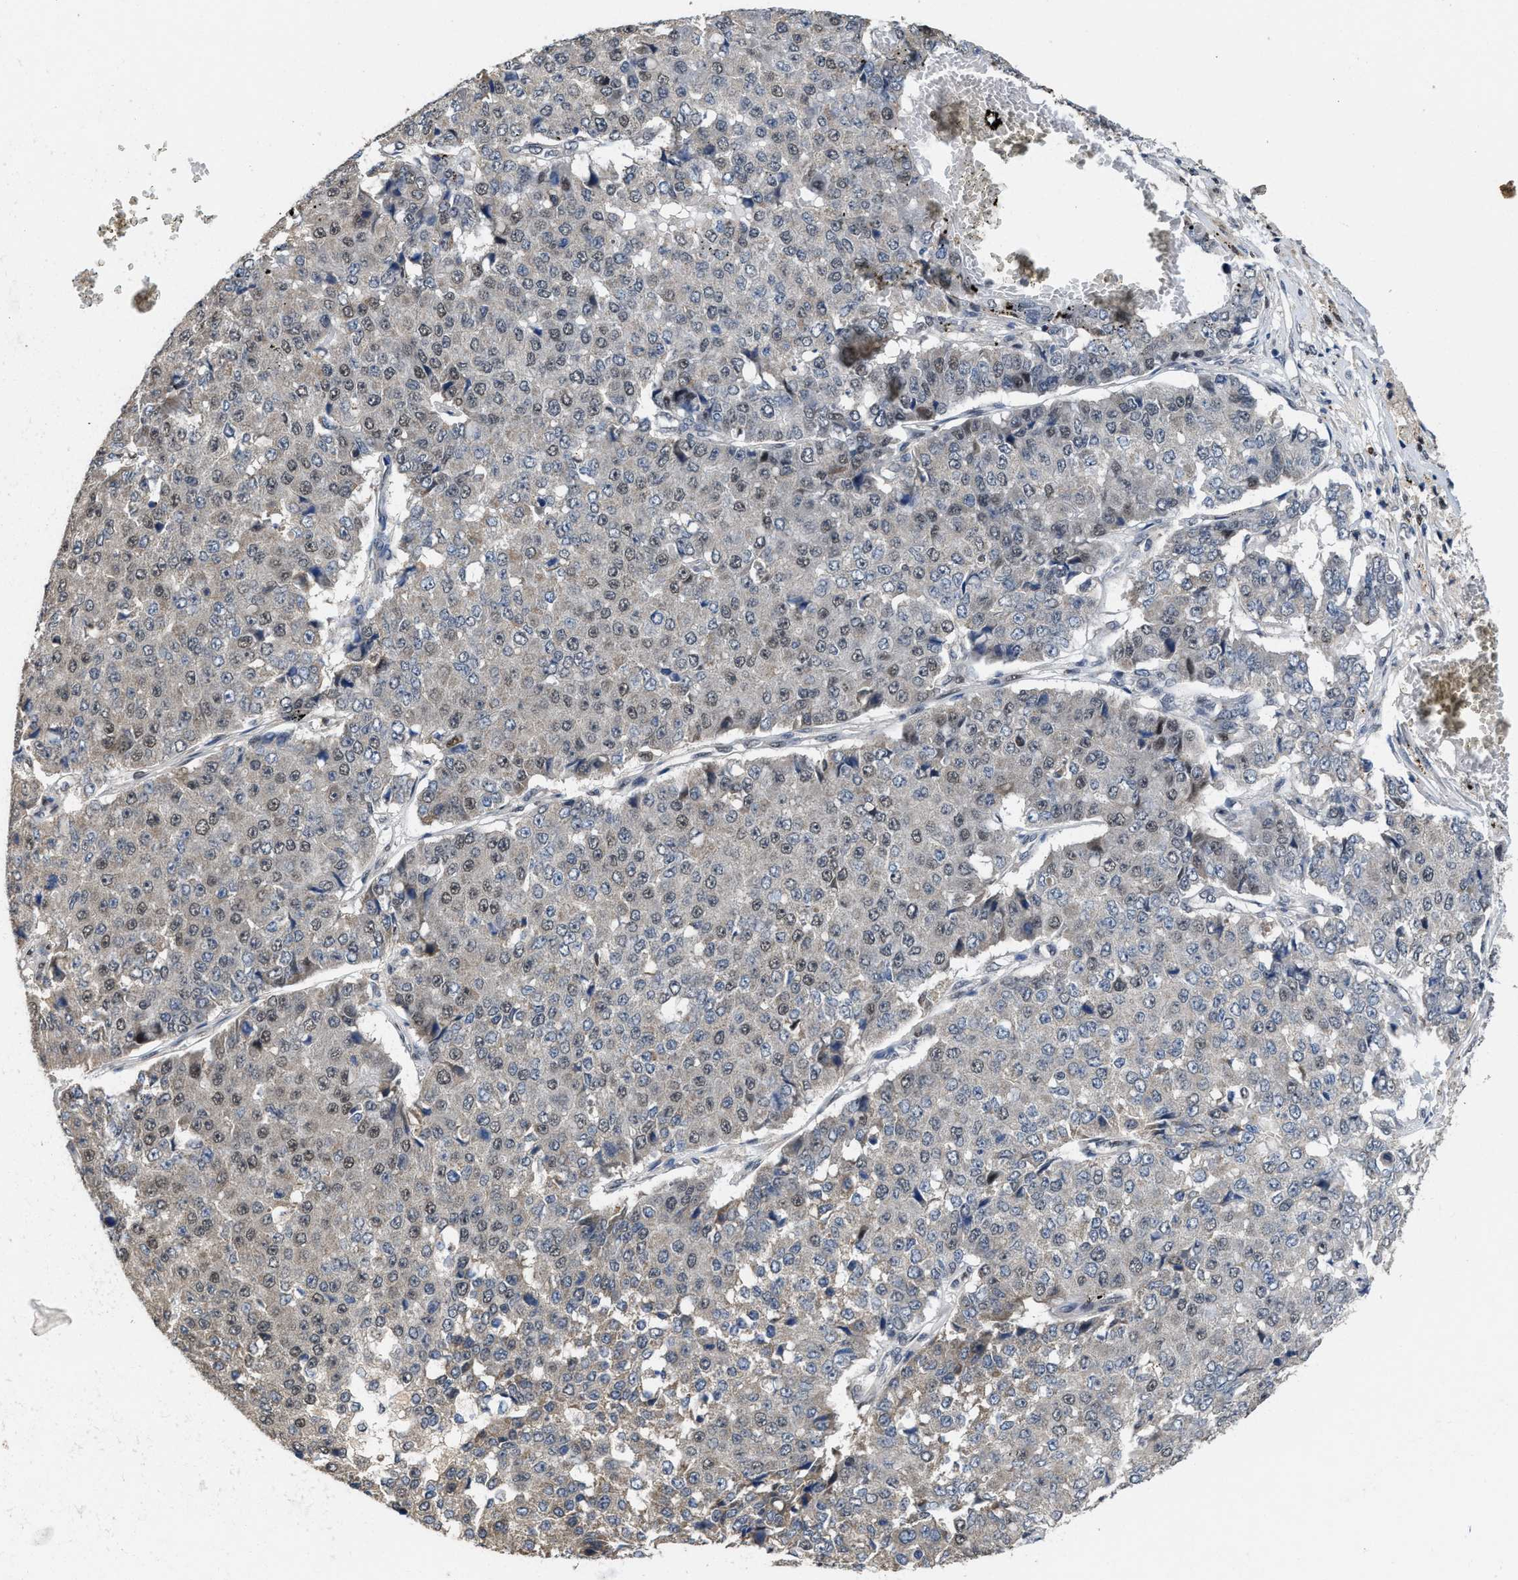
{"staining": {"intensity": "weak", "quantity": "<25%", "location": "nuclear"}, "tissue": "pancreatic cancer", "cell_type": "Tumor cells", "image_type": "cancer", "snomed": [{"axis": "morphology", "description": "Adenocarcinoma, NOS"}, {"axis": "topography", "description": "Pancreas"}], "caption": "A photomicrograph of adenocarcinoma (pancreatic) stained for a protein reveals no brown staining in tumor cells.", "gene": "ZNF20", "patient": {"sex": "male", "age": 50}}